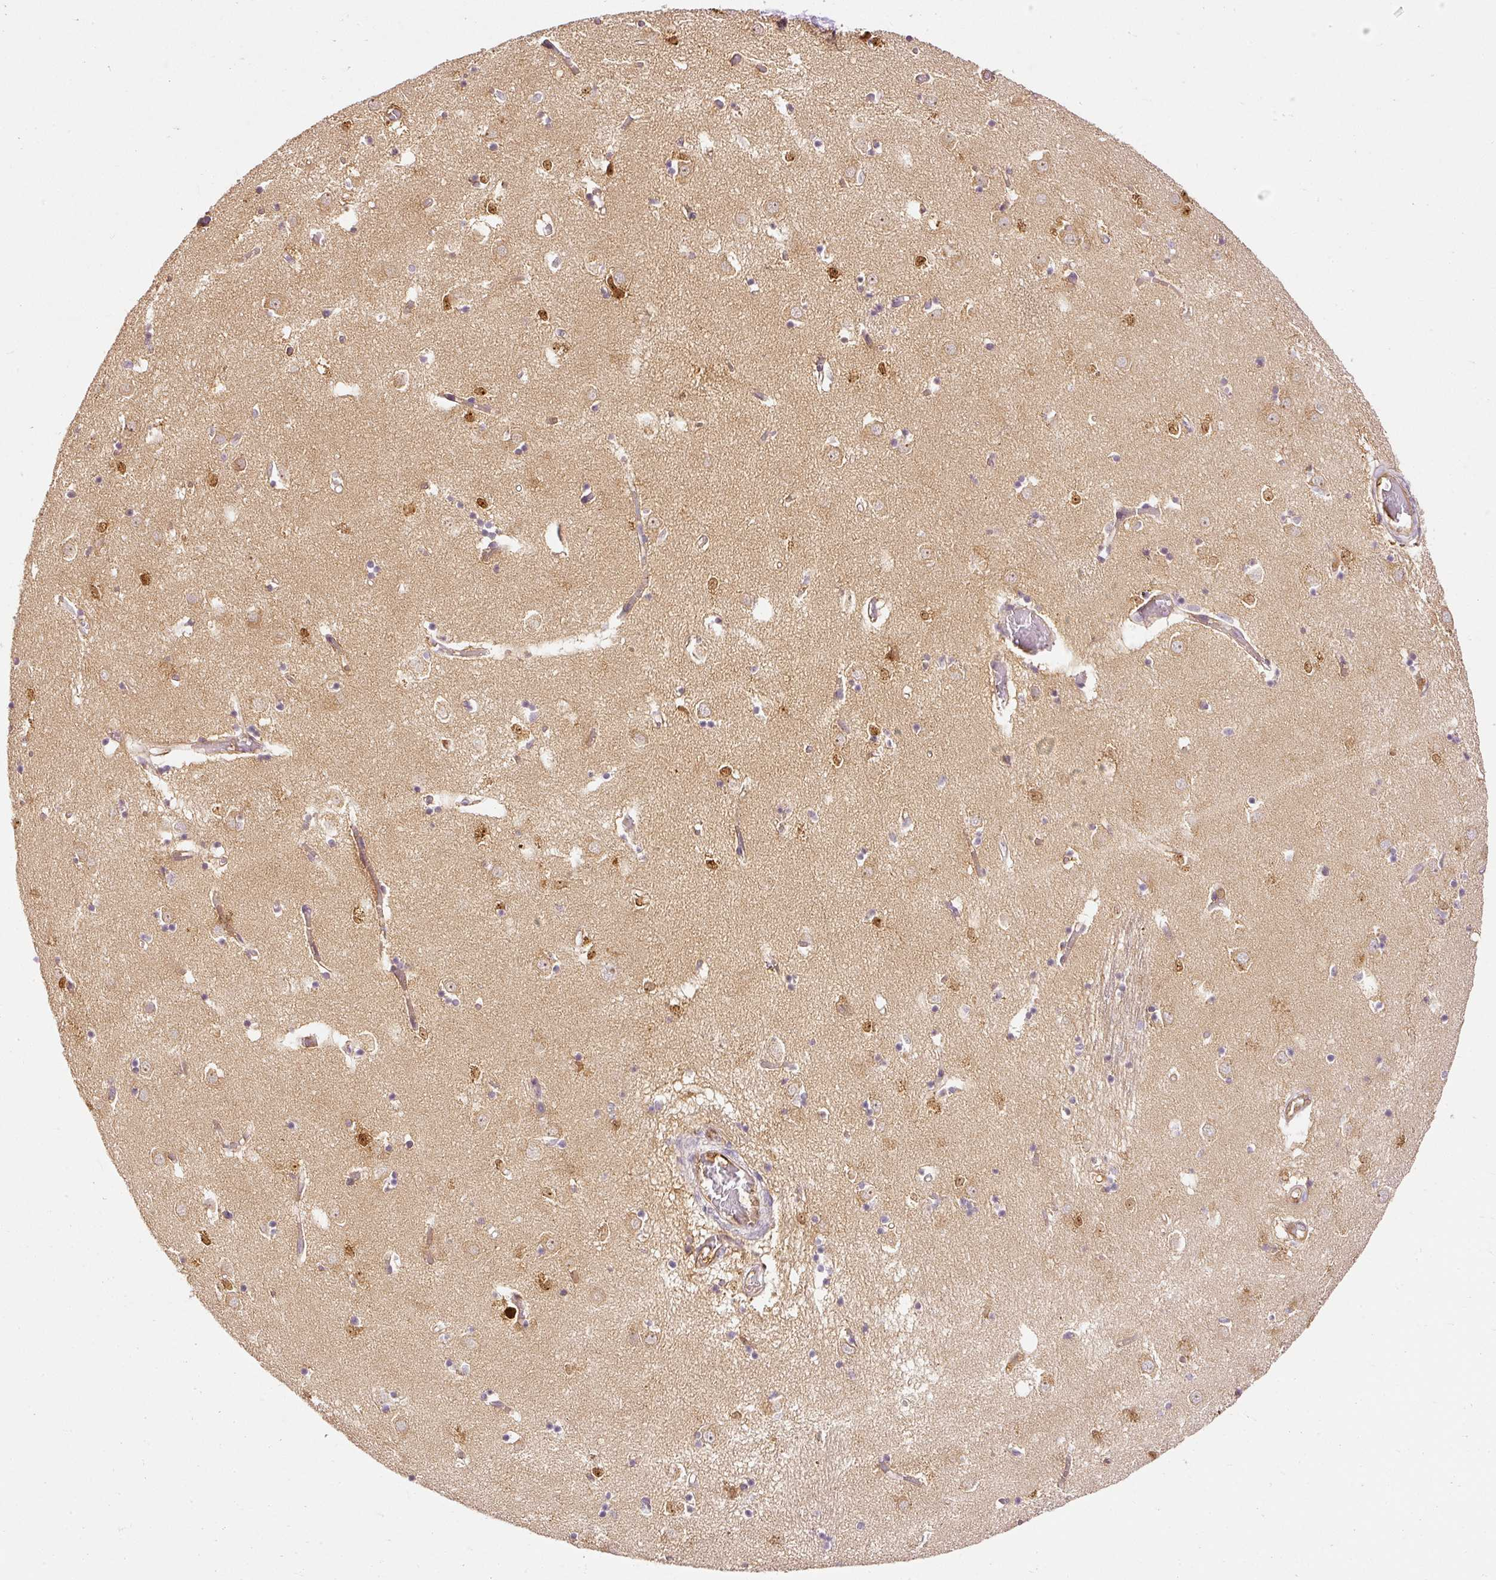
{"staining": {"intensity": "moderate", "quantity": "<25%", "location": "cytoplasmic/membranous"}, "tissue": "caudate", "cell_type": "Glial cells", "image_type": "normal", "snomed": [{"axis": "morphology", "description": "Normal tissue, NOS"}, {"axis": "topography", "description": "Lateral ventricle wall"}], "caption": "Immunohistochemical staining of unremarkable human caudate demonstrates low levels of moderate cytoplasmic/membranous staining in approximately <25% of glial cells. (Stains: DAB in brown, nuclei in blue, Microscopy: brightfield microscopy at high magnification).", "gene": "ARMH3", "patient": {"sex": "male", "age": 70}}